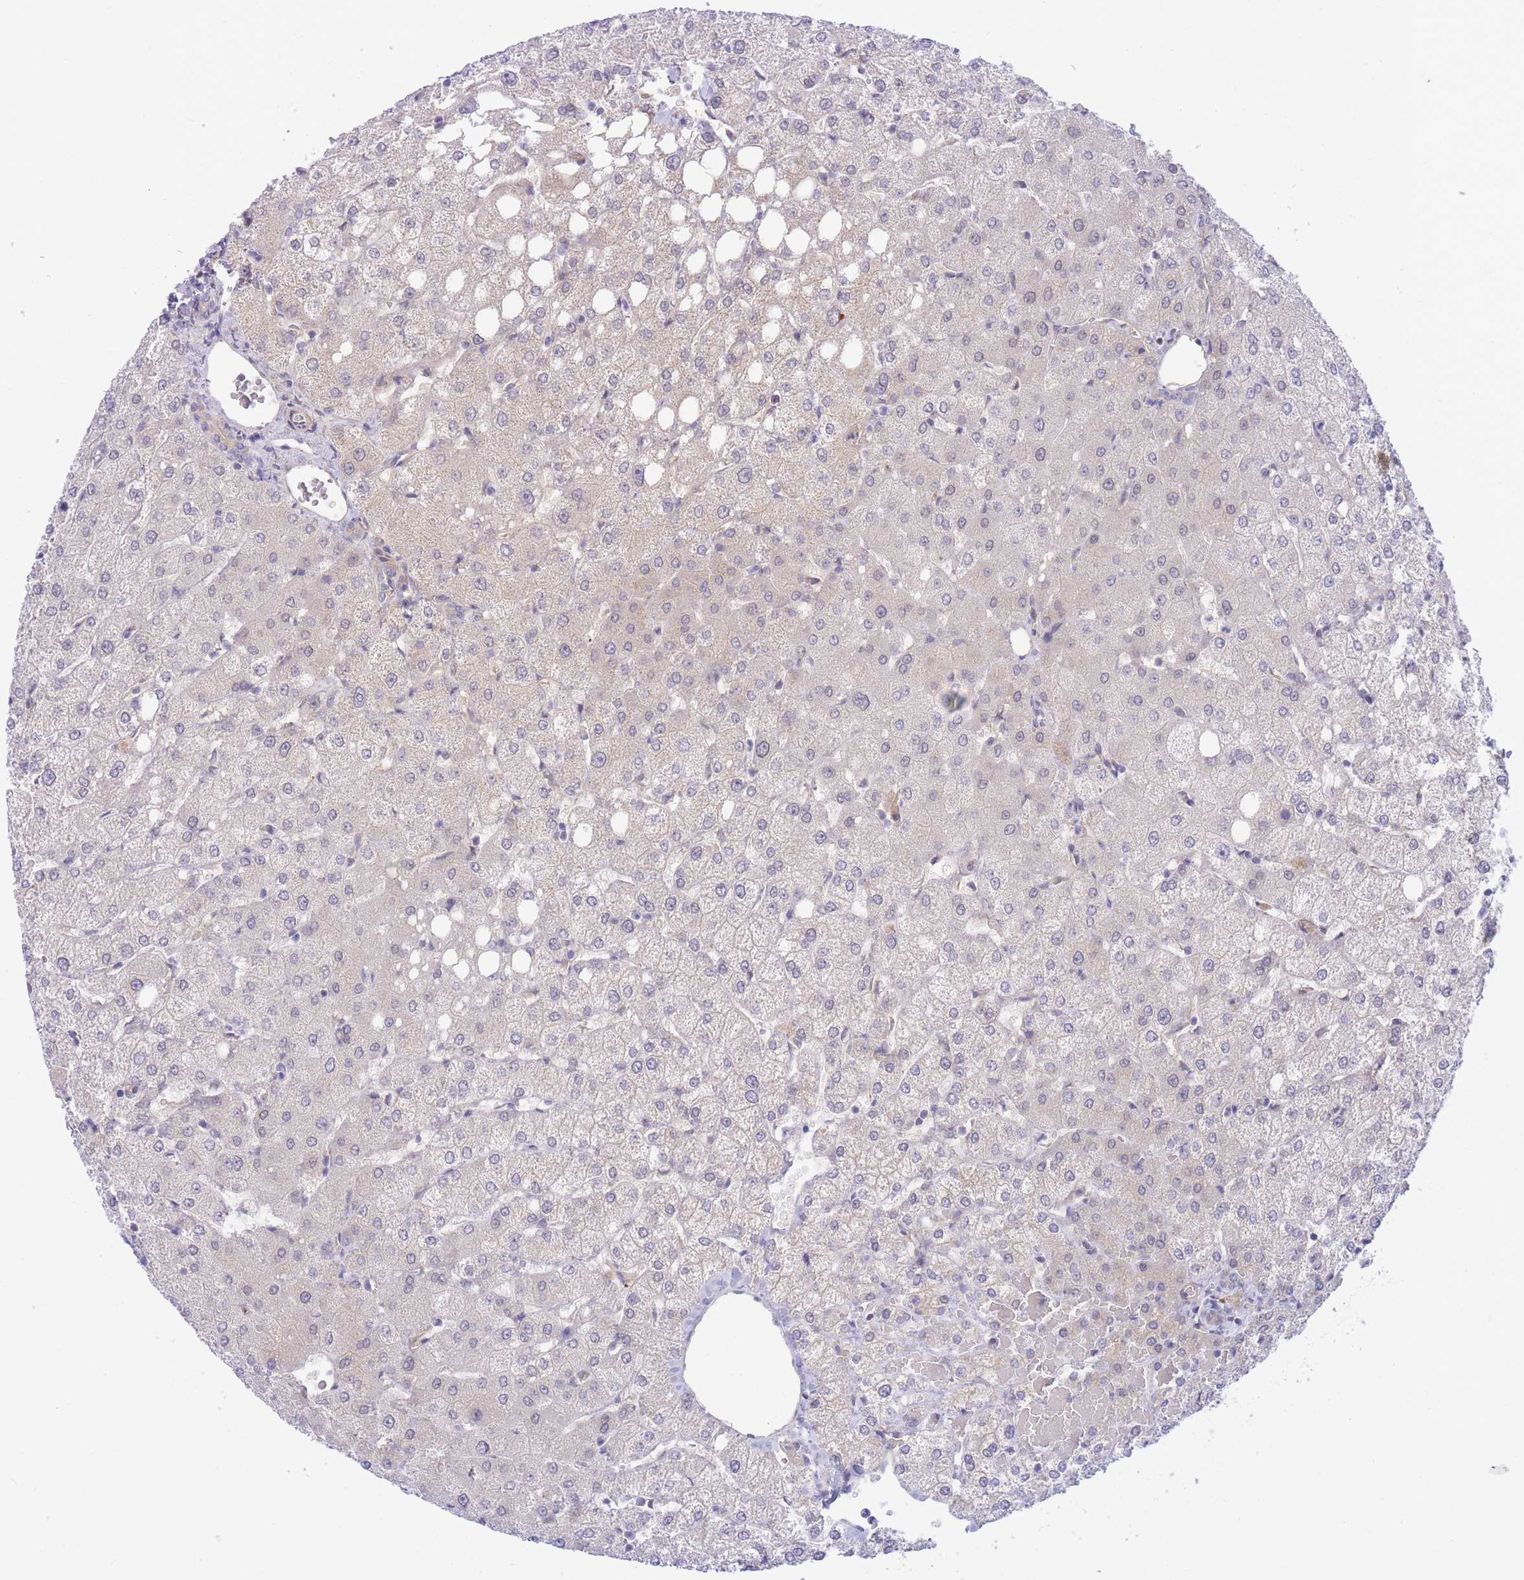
{"staining": {"intensity": "negative", "quantity": "none", "location": "none"}, "tissue": "liver", "cell_type": "Cholangiocytes", "image_type": "normal", "snomed": [{"axis": "morphology", "description": "Normal tissue, NOS"}, {"axis": "topography", "description": "Liver"}], "caption": "Histopathology image shows no significant protein positivity in cholangiocytes of unremarkable liver.", "gene": "APOL4", "patient": {"sex": "female", "age": 54}}